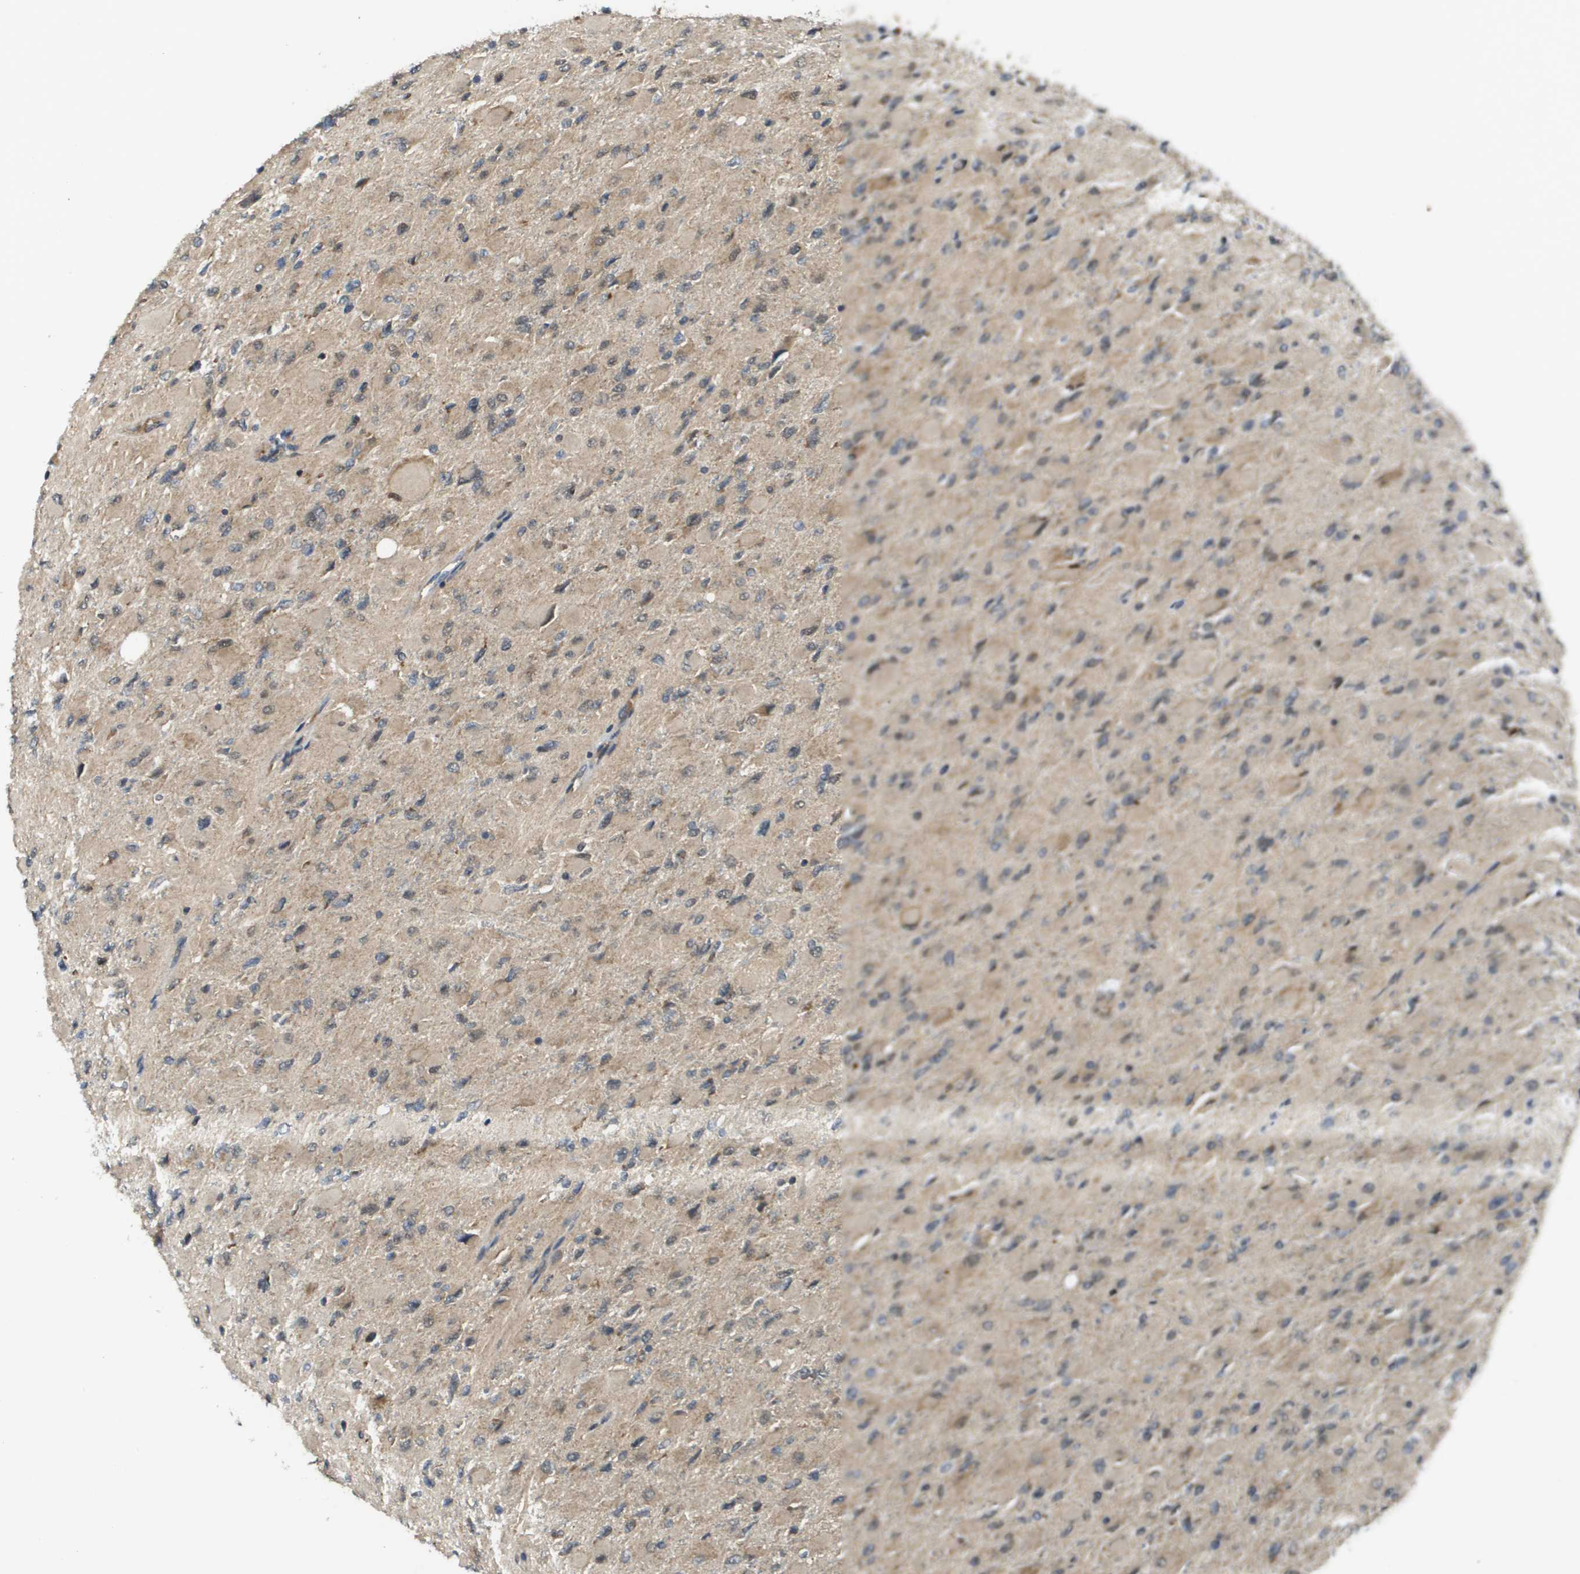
{"staining": {"intensity": "weak", "quantity": "25%-75%", "location": "cytoplasmic/membranous"}, "tissue": "glioma", "cell_type": "Tumor cells", "image_type": "cancer", "snomed": [{"axis": "morphology", "description": "Glioma, malignant, High grade"}, {"axis": "topography", "description": "Cerebral cortex"}], "caption": "Immunohistochemistry staining of malignant high-grade glioma, which exhibits low levels of weak cytoplasmic/membranous positivity in about 25%-75% of tumor cells indicating weak cytoplasmic/membranous protein positivity. The staining was performed using DAB (3,3'-diaminobenzidine) (brown) for protein detection and nuclei were counterstained in hematoxylin (blue).", "gene": "RBM38", "patient": {"sex": "female", "age": 36}}